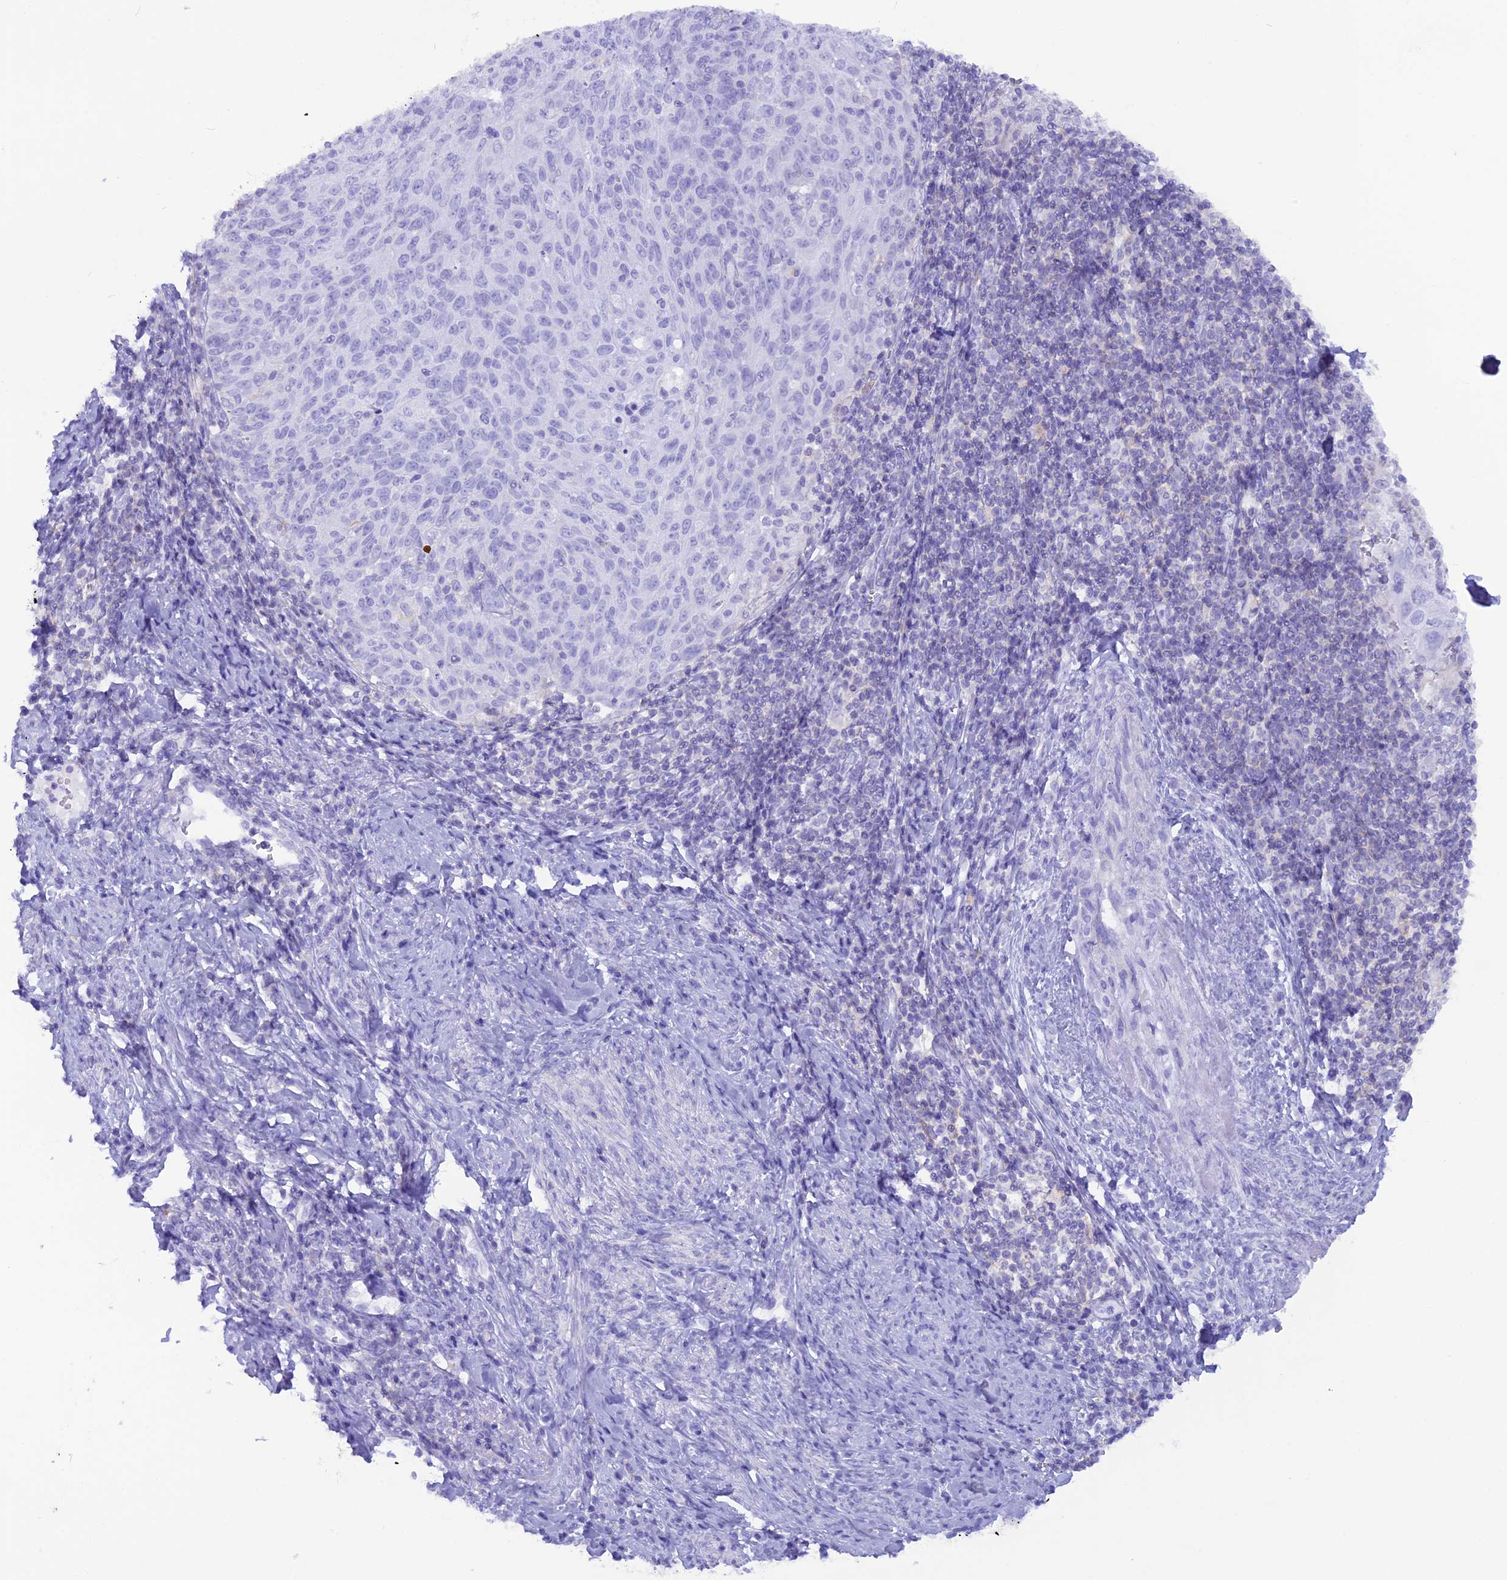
{"staining": {"intensity": "negative", "quantity": "none", "location": "none"}, "tissue": "cervical cancer", "cell_type": "Tumor cells", "image_type": "cancer", "snomed": [{"axis": "morphology", "description": "Squamous cell carcinoma, NOS"}, {"axis": "topography", "description": "Cervix"}], "caption": "Human cervical cancer (squamous cell carcinoma) stained for a protein using IHC reveals no expression in tumor cells.", "gene": "GLYATL1", "patient": {"sex": "female", "age": 70}}